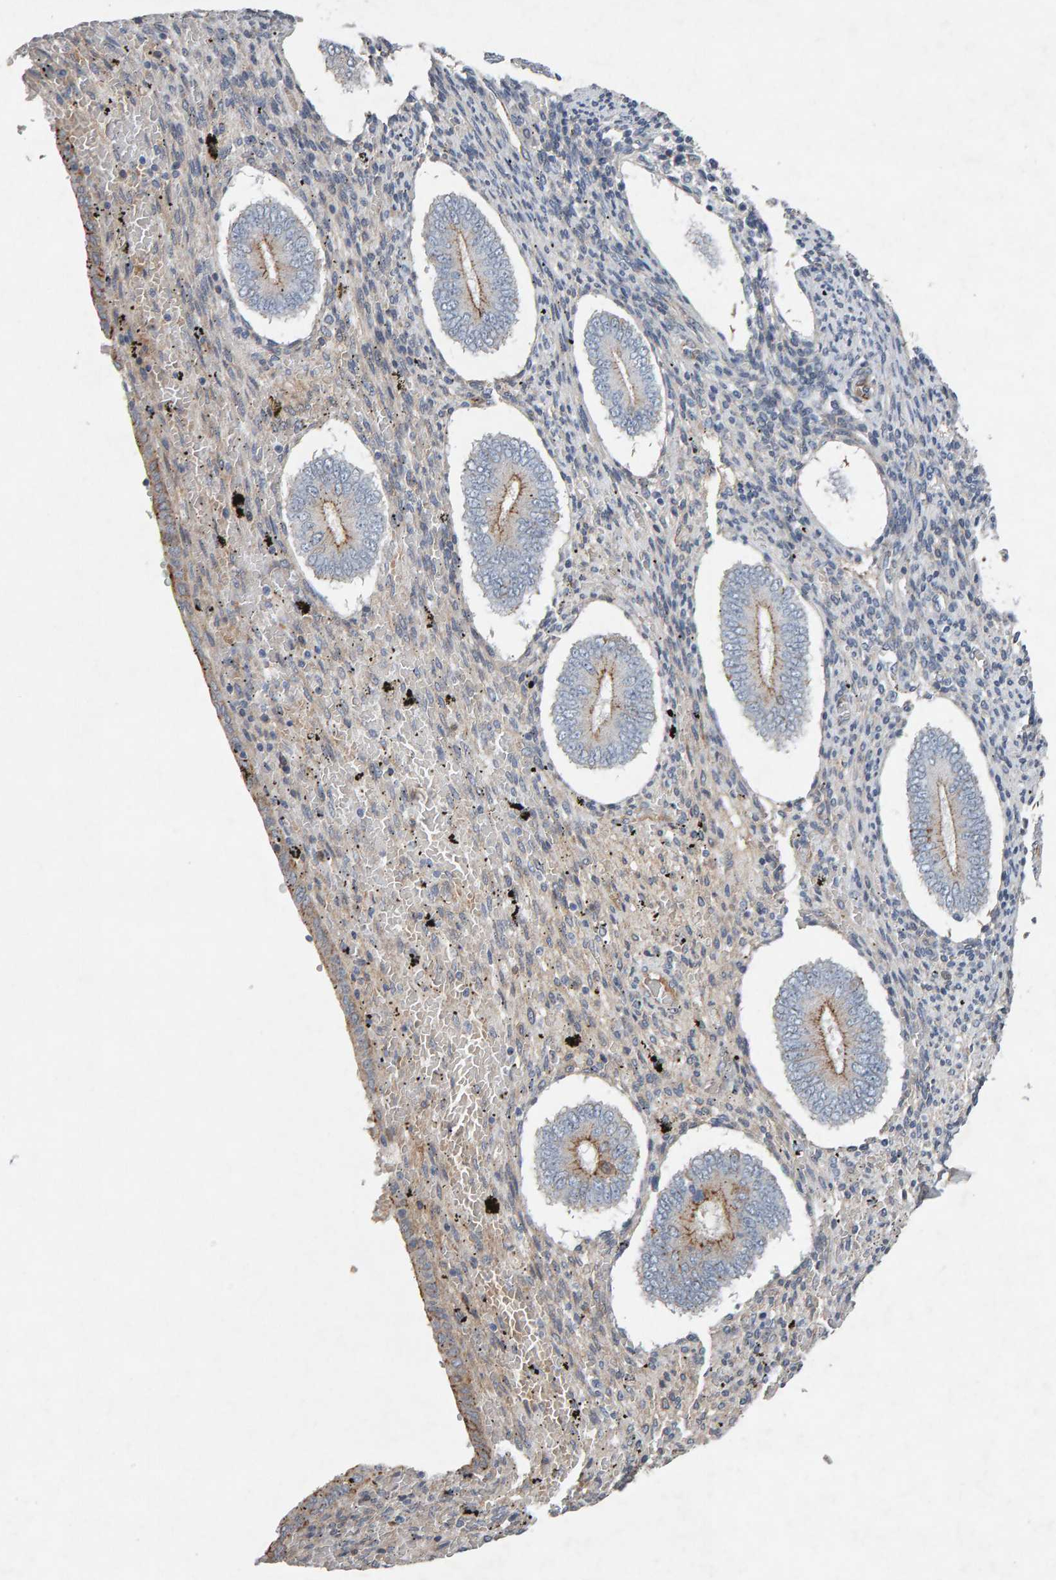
{"staining": {"intensity": "negative", "quantity": "none", "location": "none"}, "tissue": "endometrium", "cell_type": "Cells in endometrial stroma", "image_type": "normal", "snomed": [{"axis": "morphology", "description": "Normal tissue, NOS"}, {"axis": "topography", "description": "Endometrium"}], "caption": "Immunohistochemistry micrograph of normal endometrium: endometrium stained with DAB shows no significant protein expression in cells in endometrial stroma.", "gene": "PTPRM", "patient": {"sex": "female", "age": 42}}